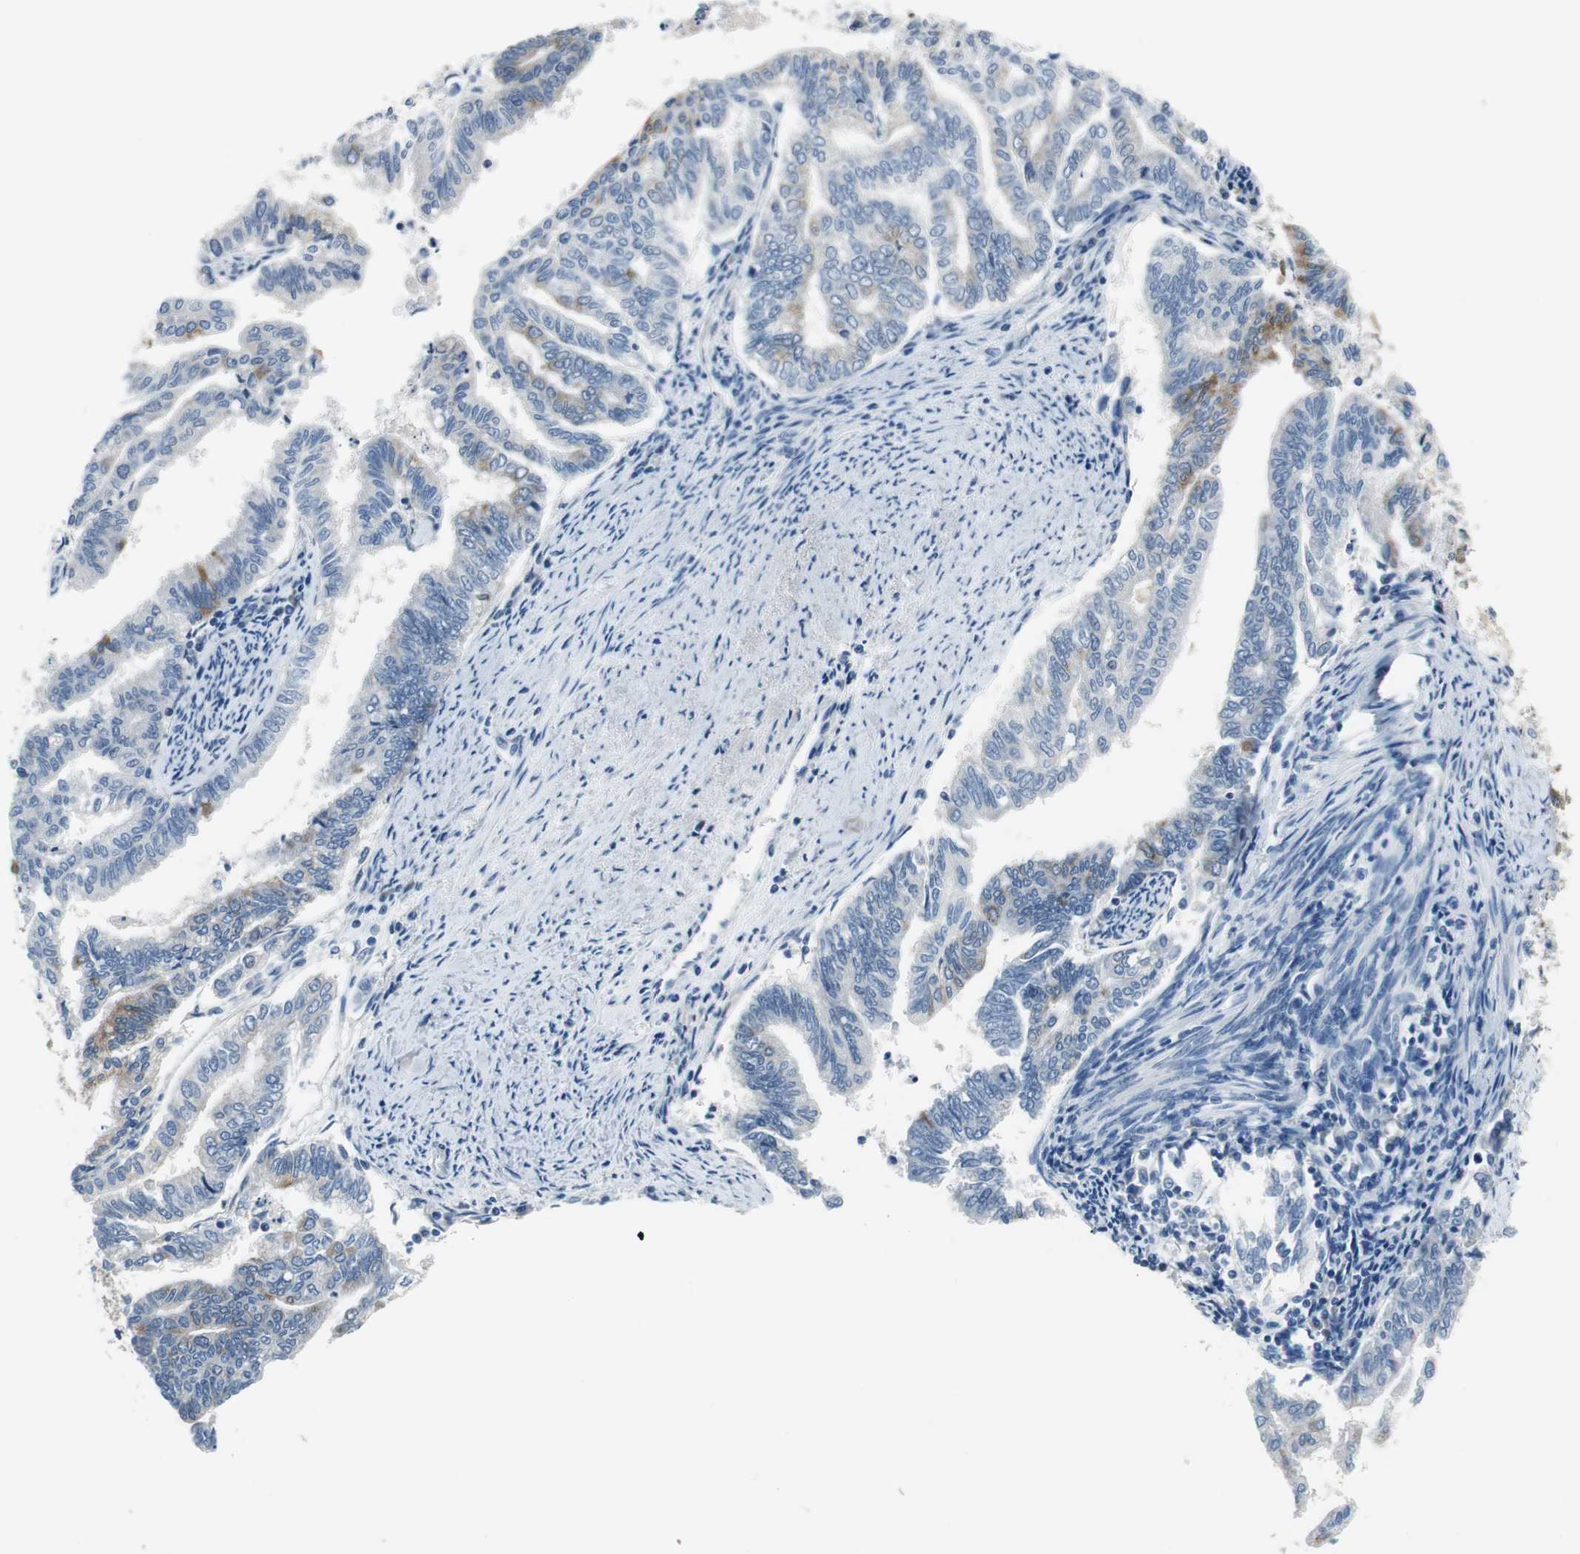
{"staining": {"intensity": "moderate", "quantity": "<25%", "location": "cytoplasmic/membranous"}, "tissue": "endometrial cancer", "cell_type": "Tumor cells", "image_type": "cancer", "snomed": [{"axis": "morphology", "description": "Adenocarcinoma, NOS"}, {"axis": "topography", "description": "Endometrium"}], "caption": "A brown stain labels moderate cytoplasmic/membranous positivity of a protein in human endometrial adenocarcinoma tumor cells.", "gene": "PLAA", "patient": {"sex": "female", "age": 79}}